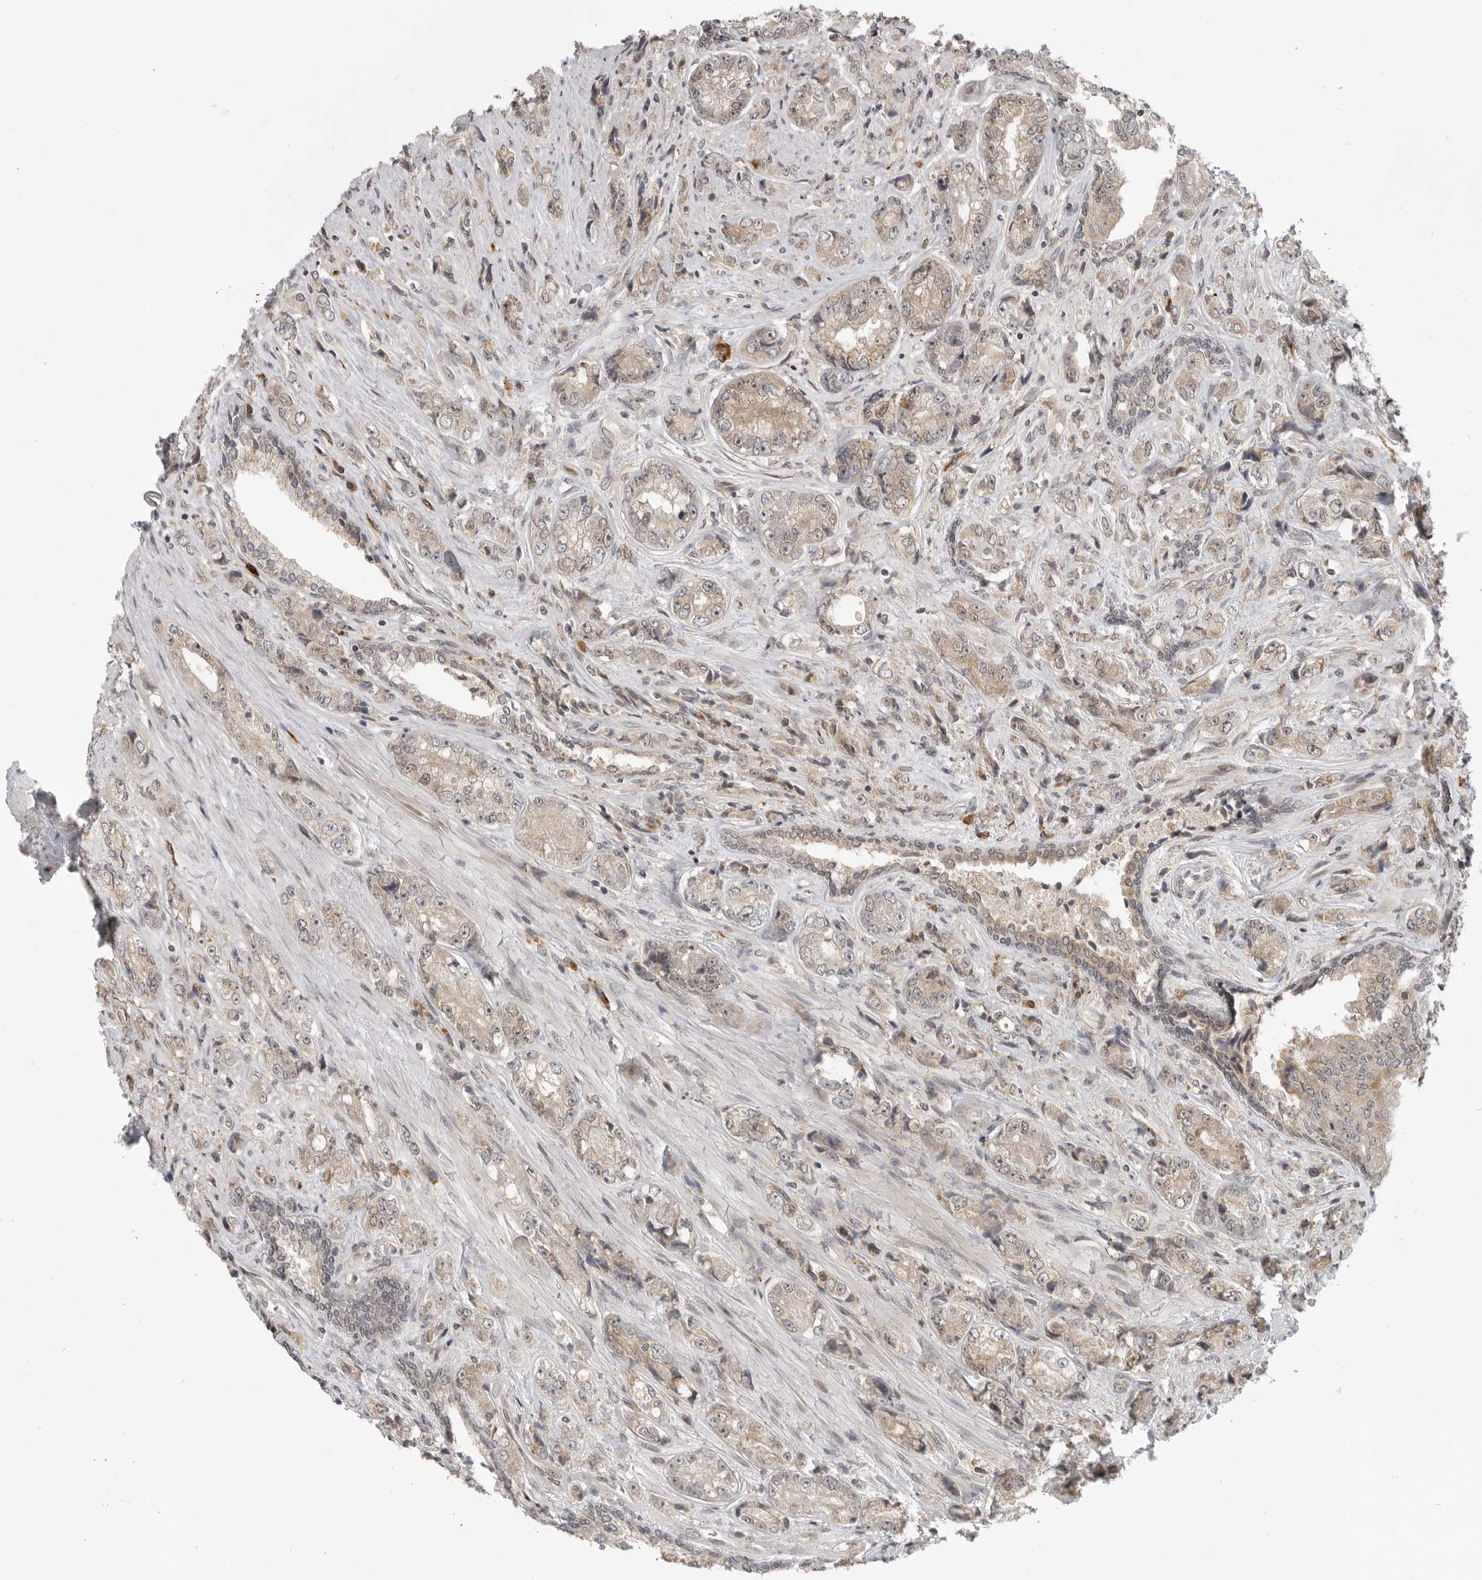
{"staining": {"intensity": "weak", "quantity": ">75%", "location": "cytoplasmic/membranous"}, "tissue": "prostate cancer", "cell_type": "Tumor cells", "image_type": "cancer", "snomed": [{"axis": "morphology", "description": "Adenocarcinoma, High grade"}, {"axis": "topography", "description": "Prostate"}], "caption": "Immunohistochemical staining of human prostate cancer shows low levels of weak cytoplasmic/membranous protein positivity in about >75% of tumor cells.", "gene": "CEP295NL", "patient": {"sex": "male", "age": 61}}